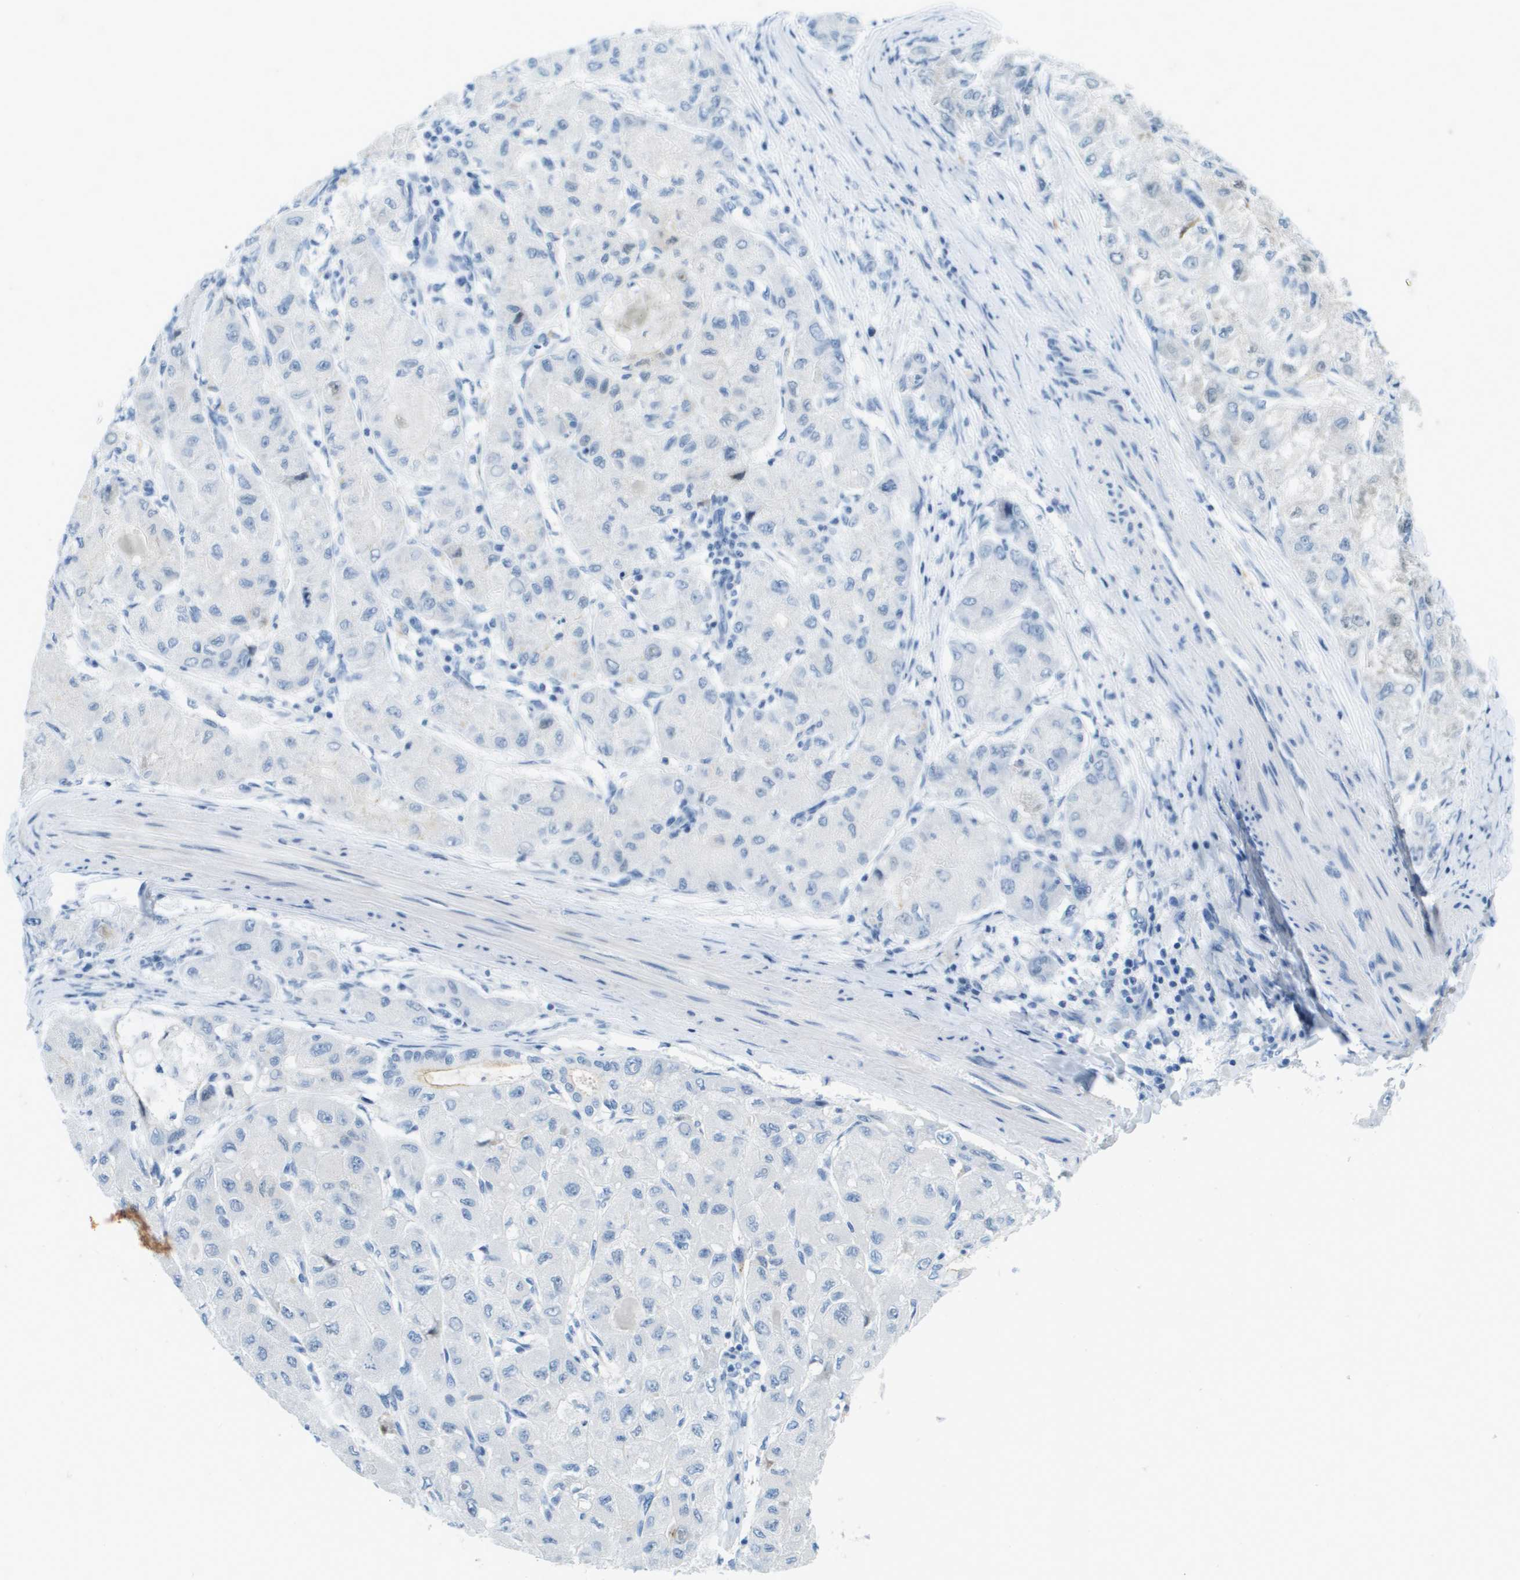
{"staining": {"intensity": "negative", "quantity": "none", "location": "none"}, "tissue": "liver cancer", "cell_type": "Tumor cells", "image_type": "cancer", "snomed": [{"axis": "morphology", "description": "Carcinoma, Hepatocellular, NOS"}, {"axis": "topography", "description": "Liver"}], "caption": "Human liver cancer stained for a protein using immunohistochemistry reveals no expression in tumor cells.", "gene": "CDHR2", "patient": {"sex": "male", "age": 80}}